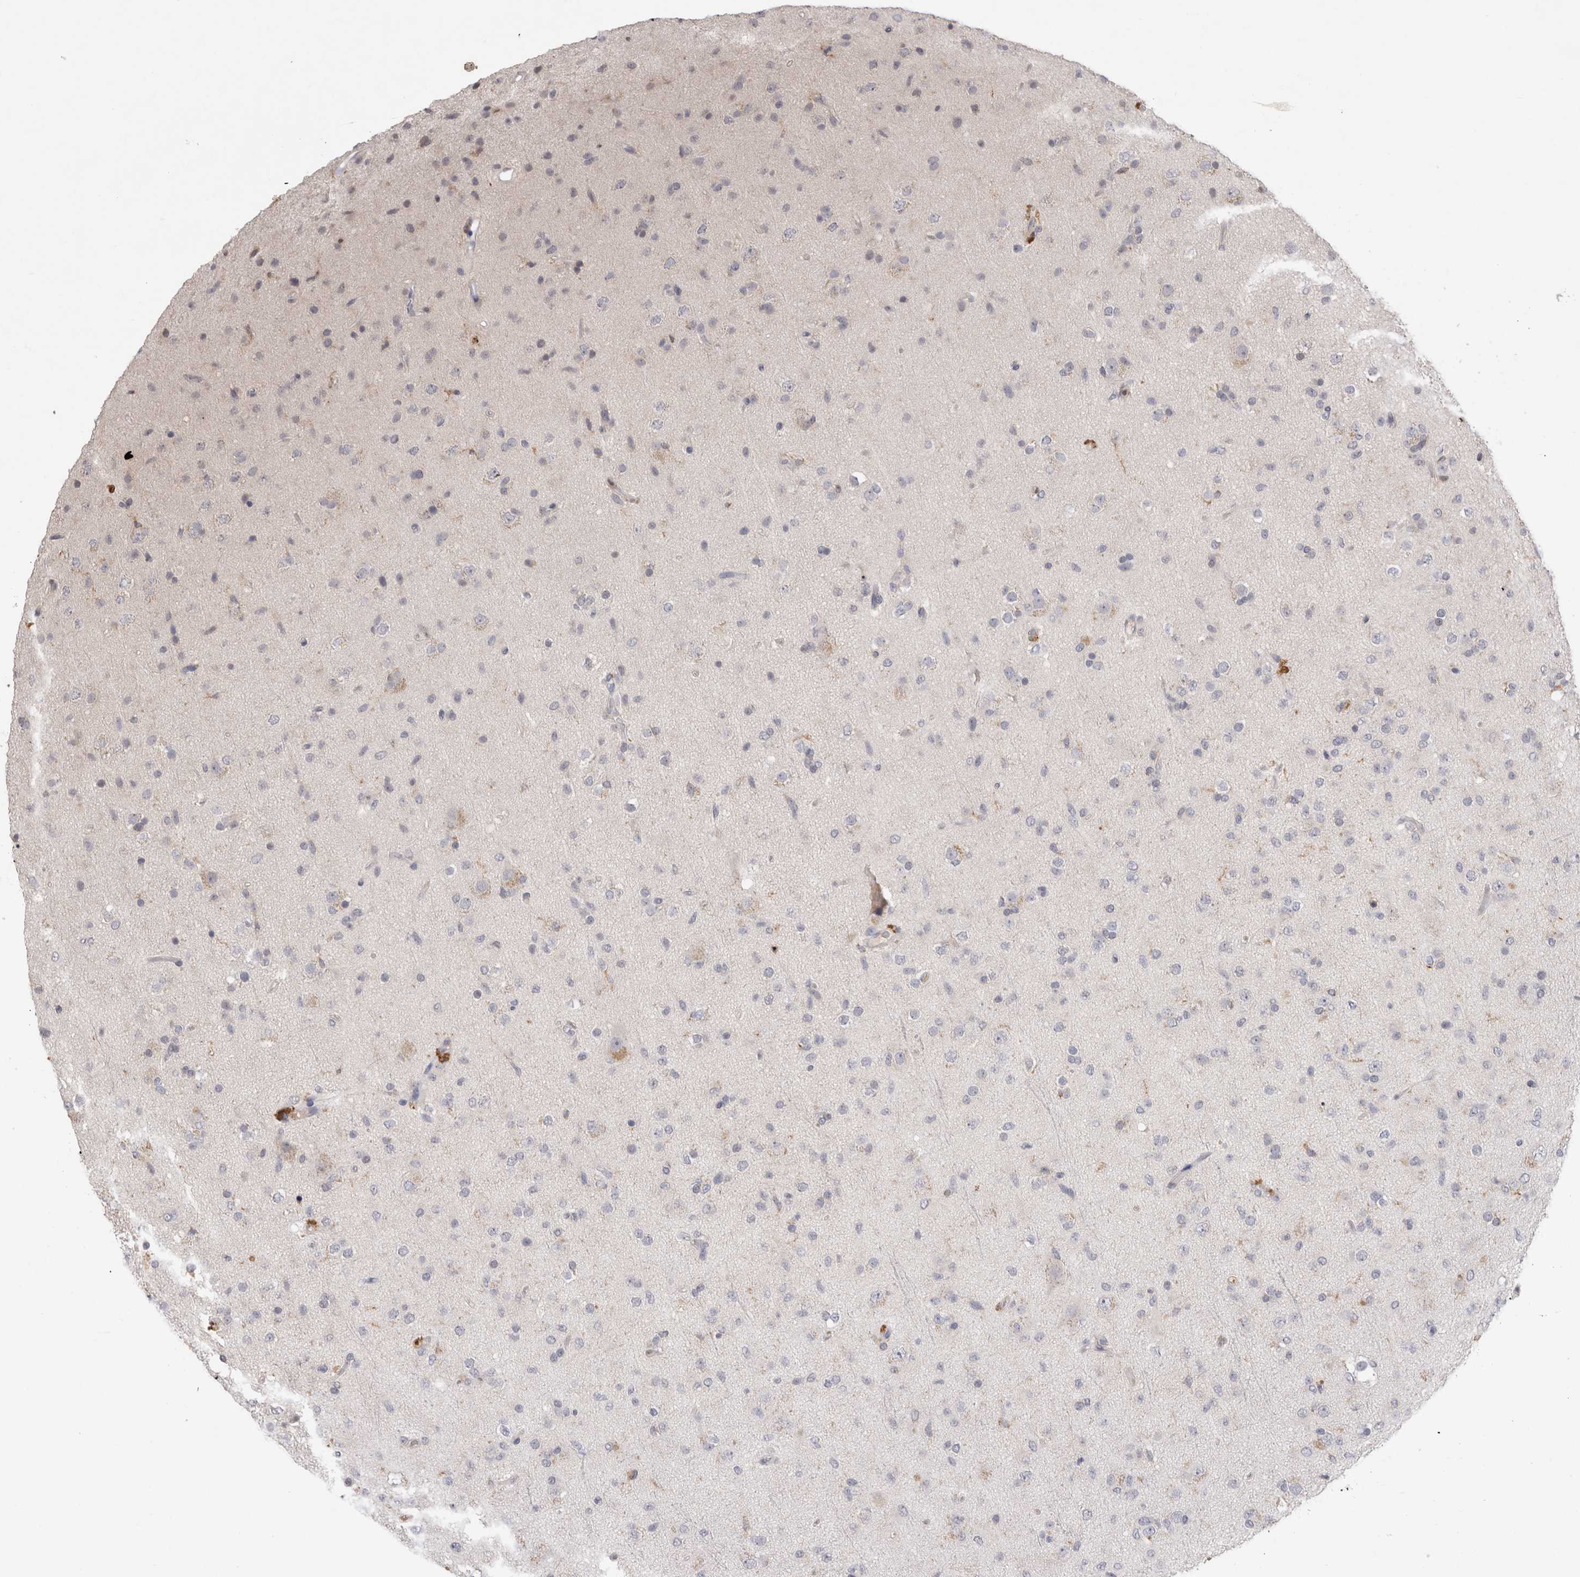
{"staining": {"intensity": "negative", "quantity": "none", "location": "none"}, "tissue": "glioma", "cell_type": "Tumor cells", "image_type": "cancer", "snomed": [{"axis": "morphology", "description": "Glioma, malignant, Low grade"}, {"axis": "topography", "description": "Brain"}], "caption": "IHC micrograph of neoplastic tissue: malignant glioma (low-grade) stained with DAB (3,3'-diaminobenzidine) demonstrates no significant protein staining in tumor cells. (Stains: DAB IHC with hematoxylin counter stain, Microscopy: brightfield microscopy at high magnification).", "gene": "VSIG4", "patient": {"sex": "male", "age": 65}}